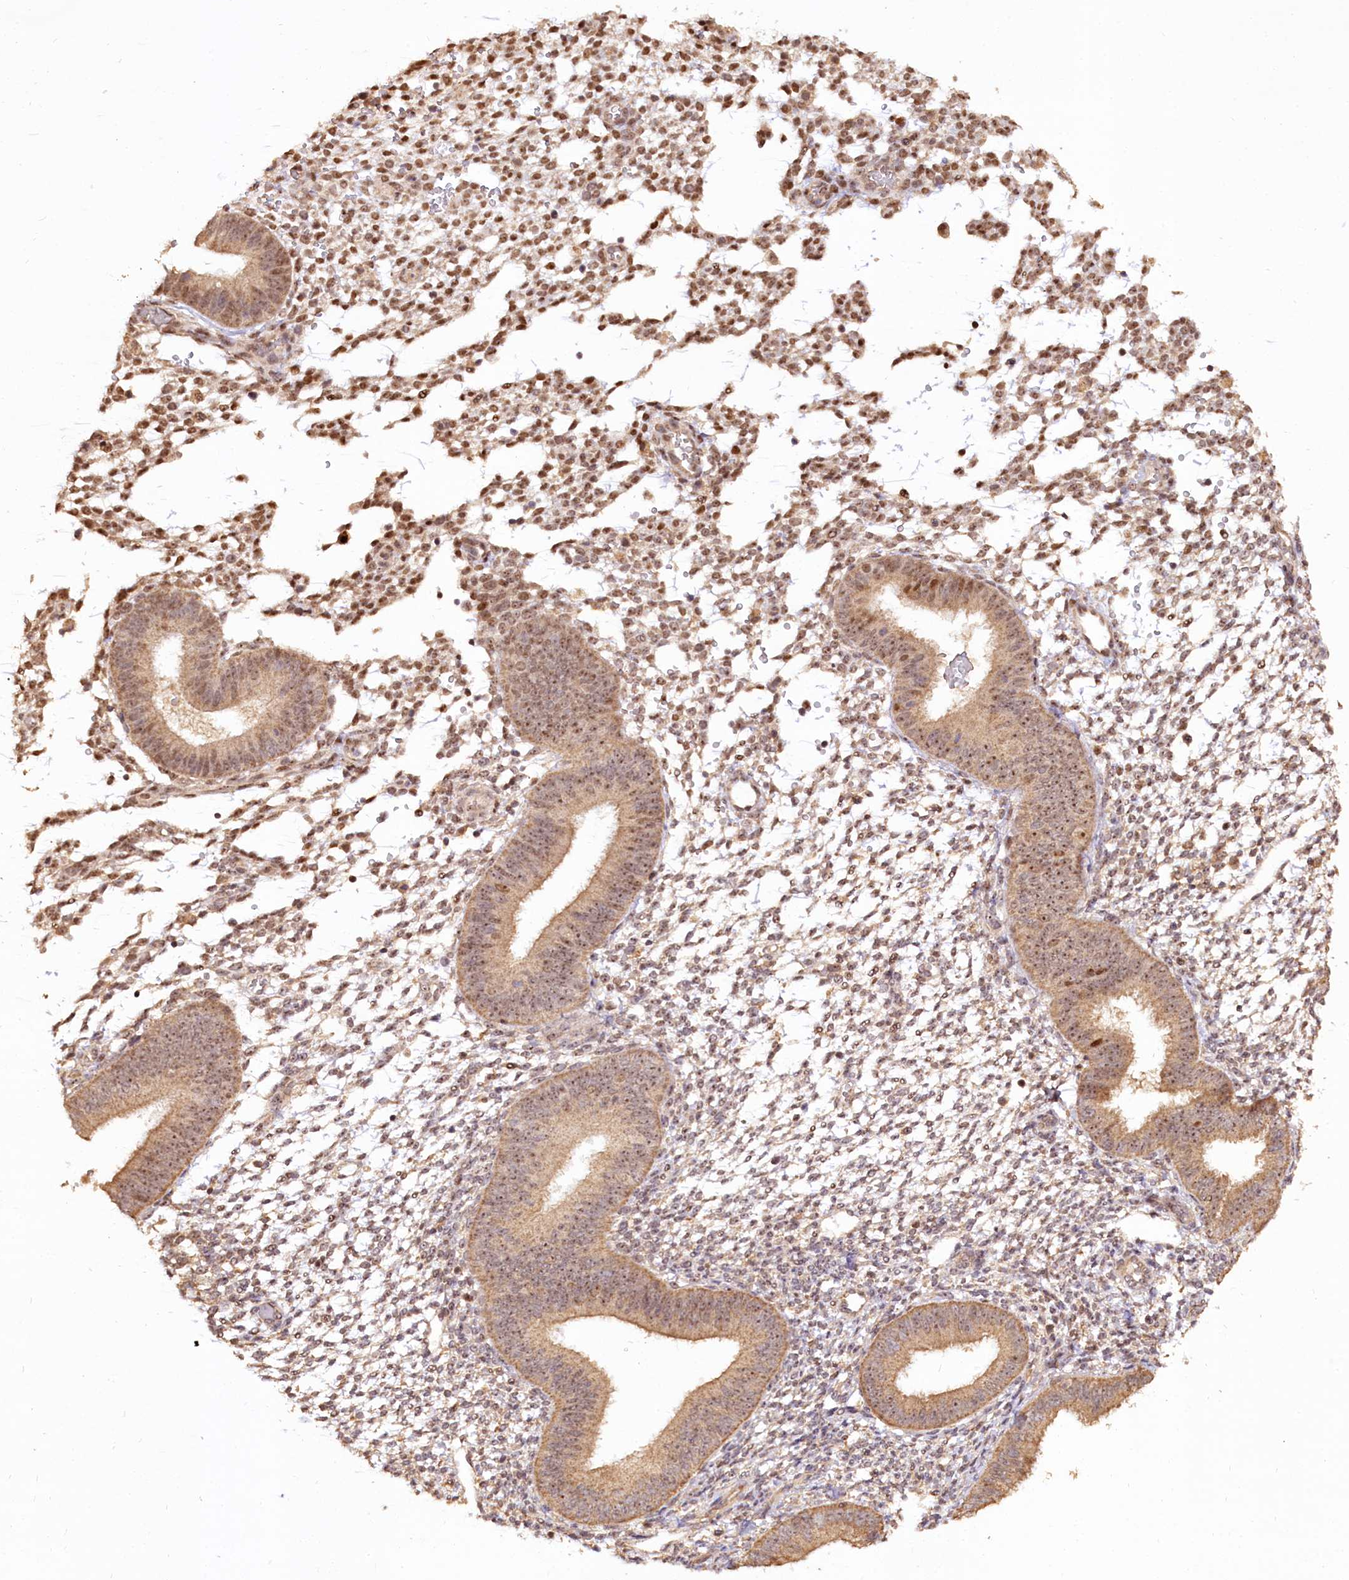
{"staining": {"intensity": "moderate", "quantity": "25%-75%", "location": "nuclear"}, "tissue": "endometrium", "cell_type": "Cells in endometrial stroma", "image_type": "normal", "snomed": [{"axis": "morphology", "description": "Normal tissue, NOS"}, {"axis": "topography", "description": "Uterus"}, {"axis": "topography", "description": "Endometrium"}], "caption": "This image demonstrates immunohistochemistry staining of benign endometrium, with medium moderate nuclear positivity in approximately 25%-75% of cells in endometrial stroma.", "gene": "RRP8", "patient": {"sex": "female", "age": 48}}